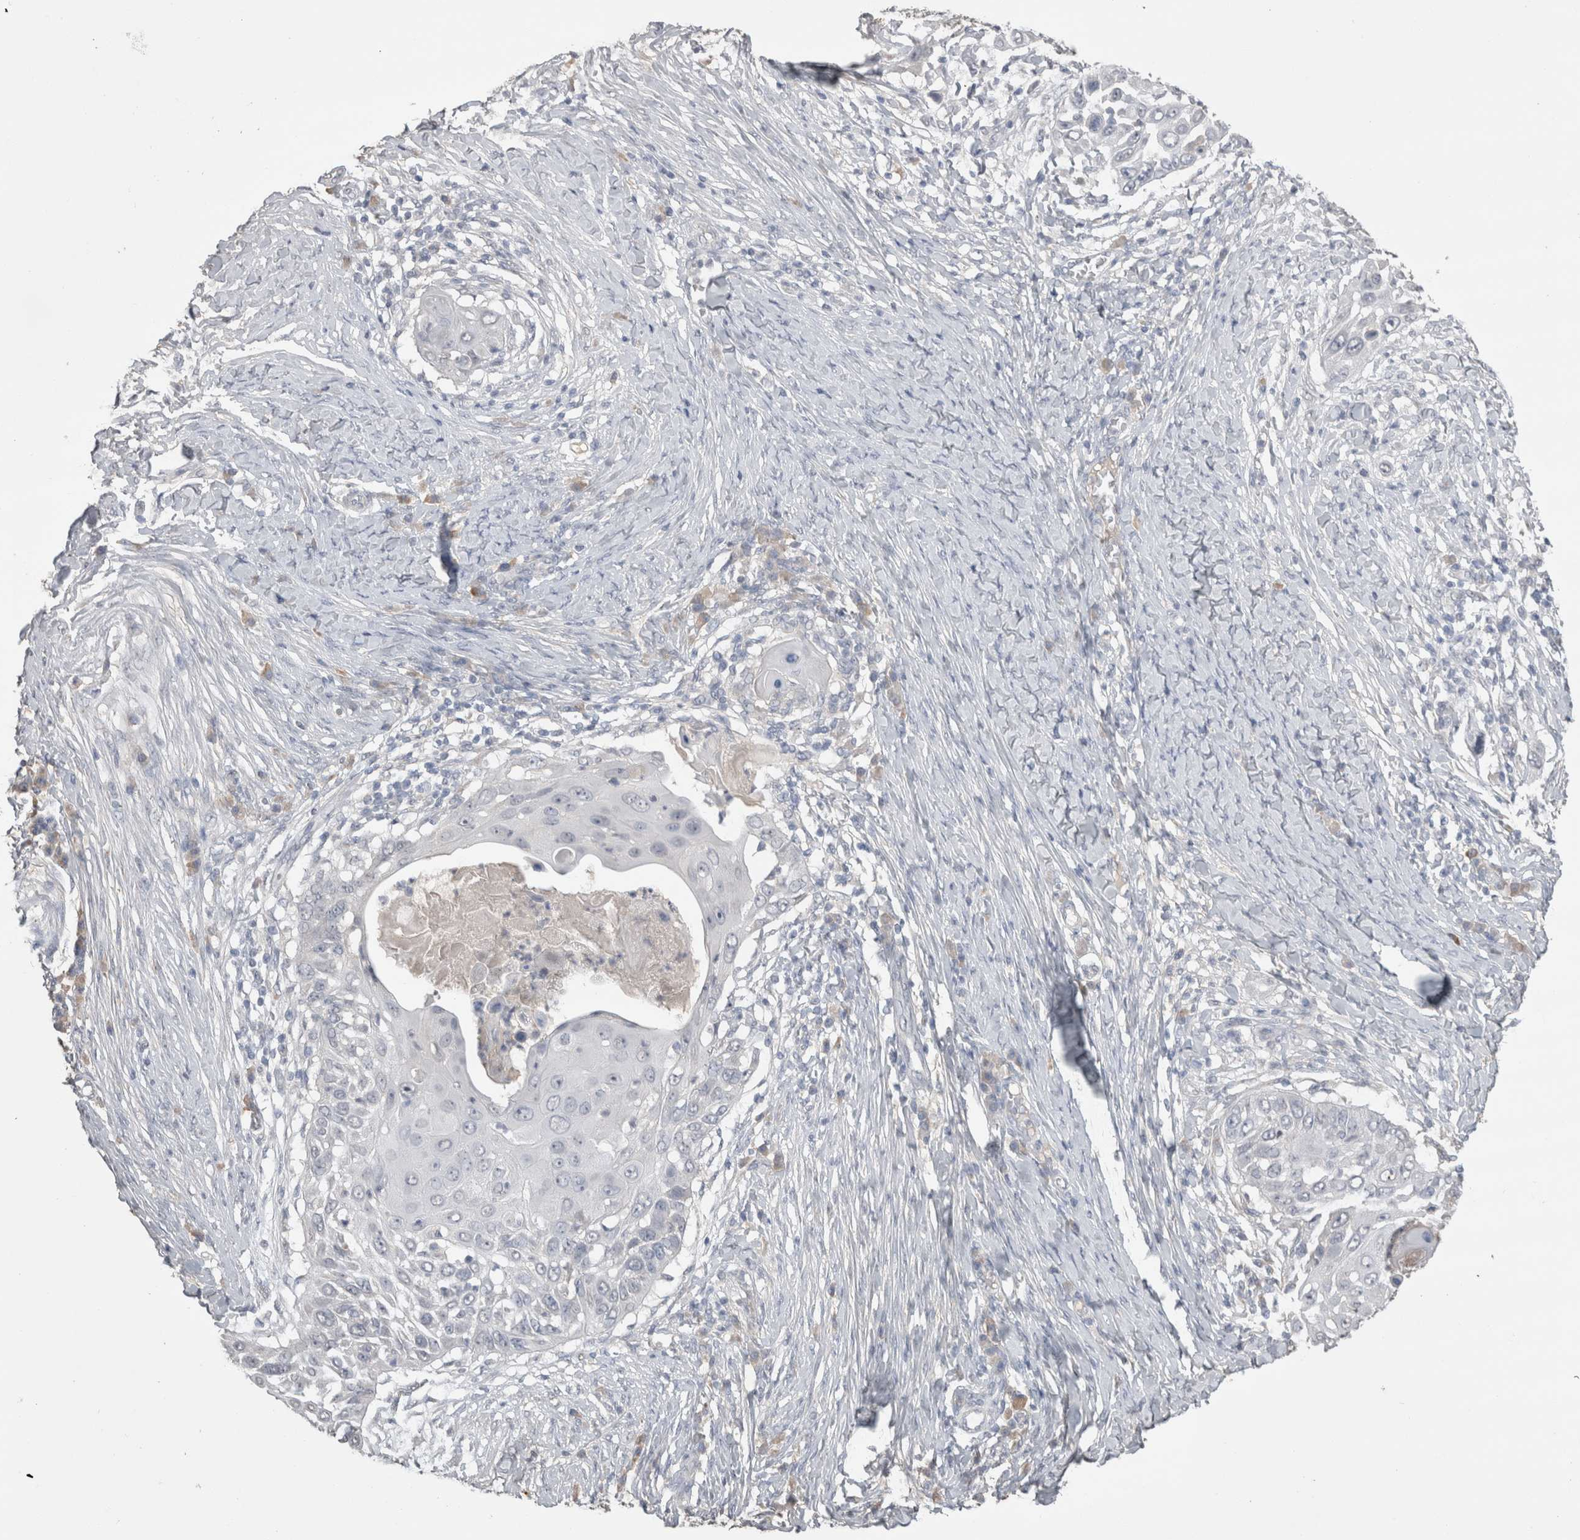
{"staining": {"intensity": "negative", "quantity": "none", "location": "none"}, "tissue": "skin cancer", "cell_type": "Tumor cells", "image_type": "cancer", "snomed": [{"axis": "morphology", "description": "Squamous cell carcinoma, NOS"}, {"axis": "topography", "description": "Skin"}], "caption": "DAB (3,3'-diaminobenzidine) immunohistochemical staining of skin cancer (squamous cell carcinoma) displays no significant positivity in tumor cells. (DAB (3,3'-diaminobenzidine) immunohistochemistry, high magnification).", "gene": "NAALADL2", "patient": {"sex": "female", "age": 44}}